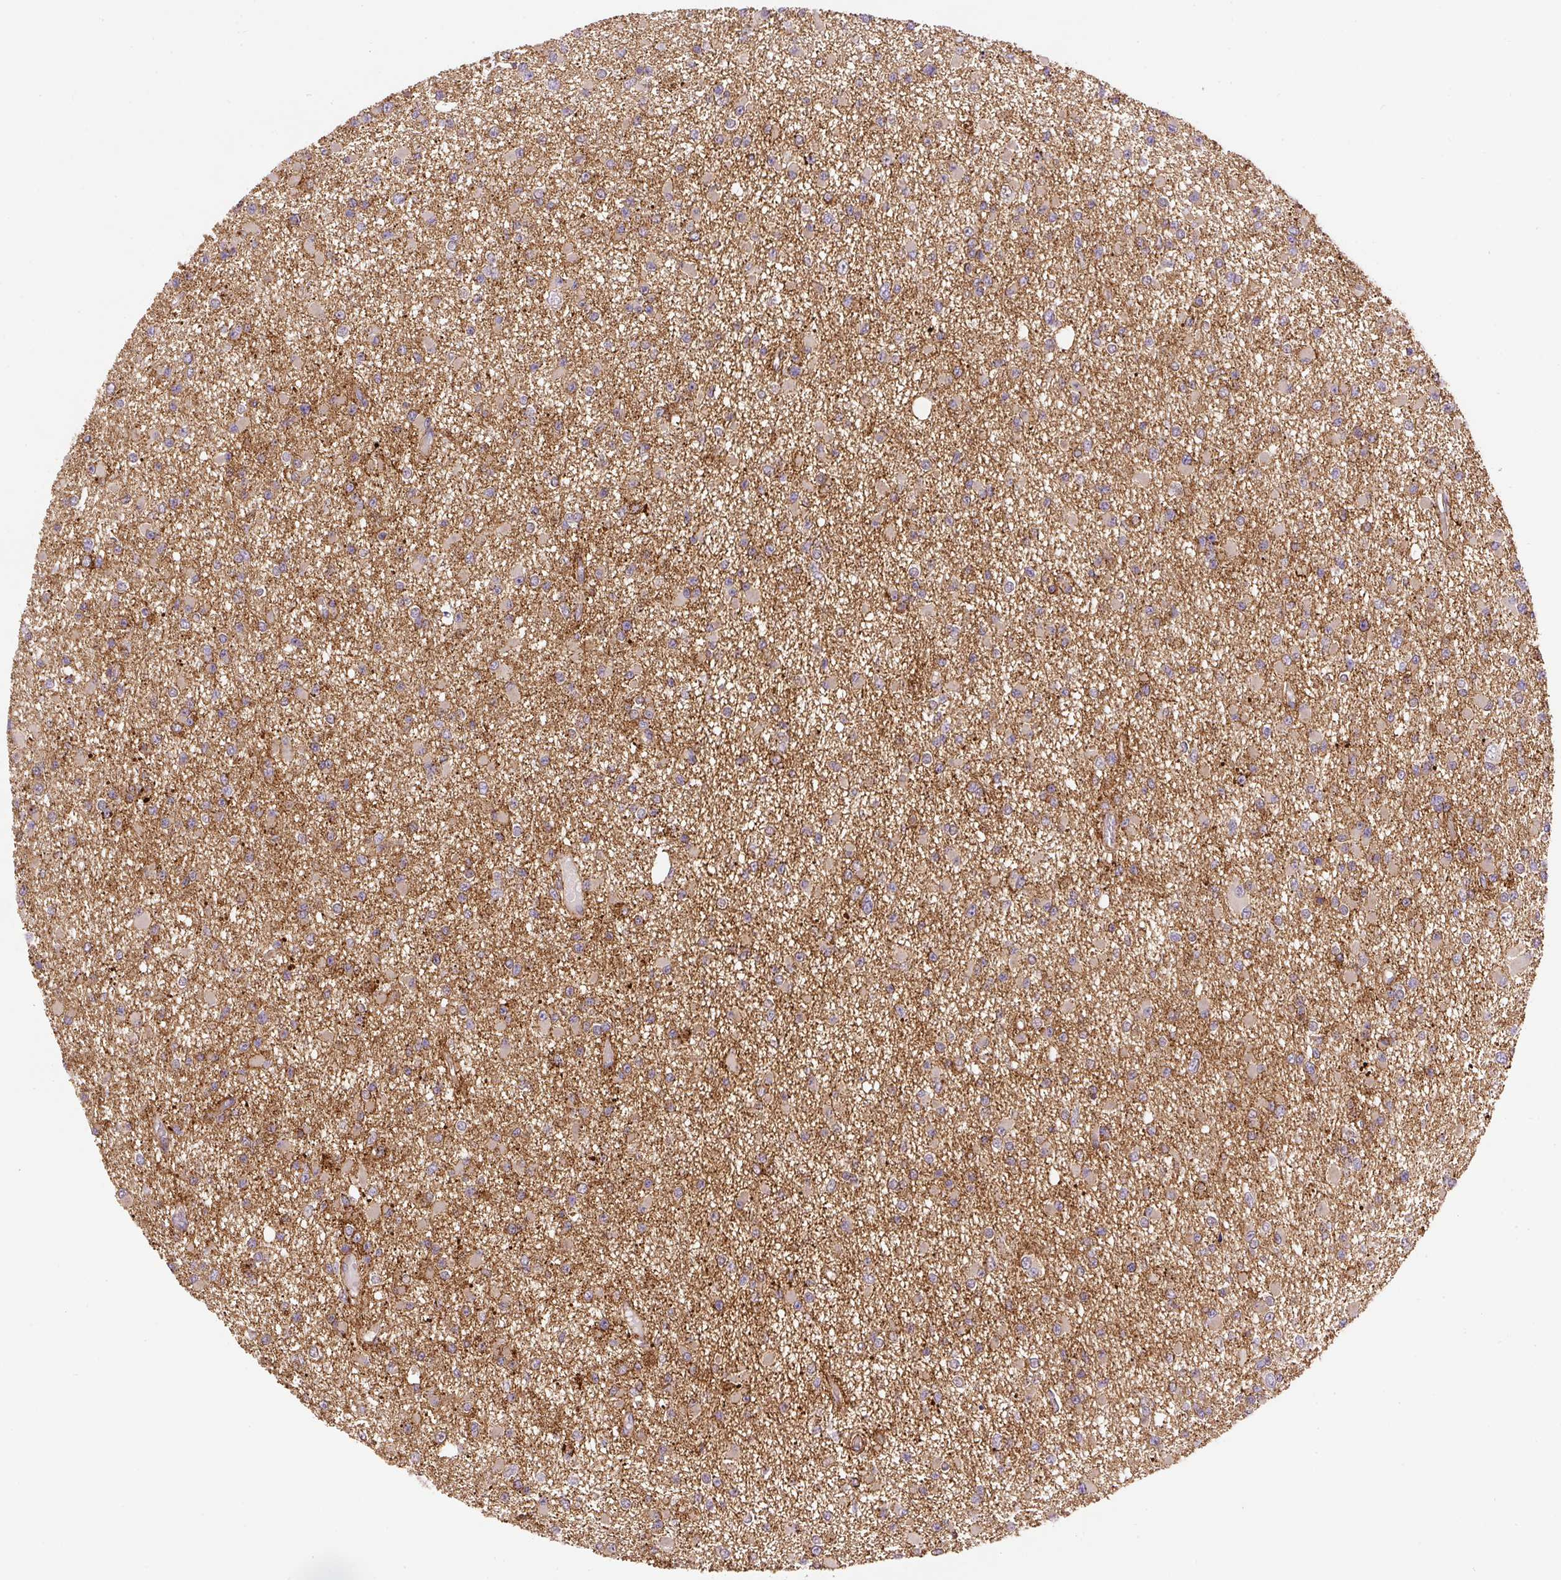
{"staining": {"intensity": "moderate", "quantity": ">75%", "location": "cytoplasmic/membranous"}, "tissue": "glioma", "cell_type": "Tumor cells", "image_type": "cancer", "snomed": [{"axis": "morphology", "description": "Glioma, malignant, Low grade"}, {"axis": "topography", "description": "Brain"}], "caption": "DAB (3,3'-diaminobenzidine) immunohistochemical staining of malignant glioma (low-grade) reveals moderate cytoplasmic/membranous protein expression in approximately >75% of tumor cells.", "gene": "RNF170", "patient": {"sex": "female", "age": 22}}